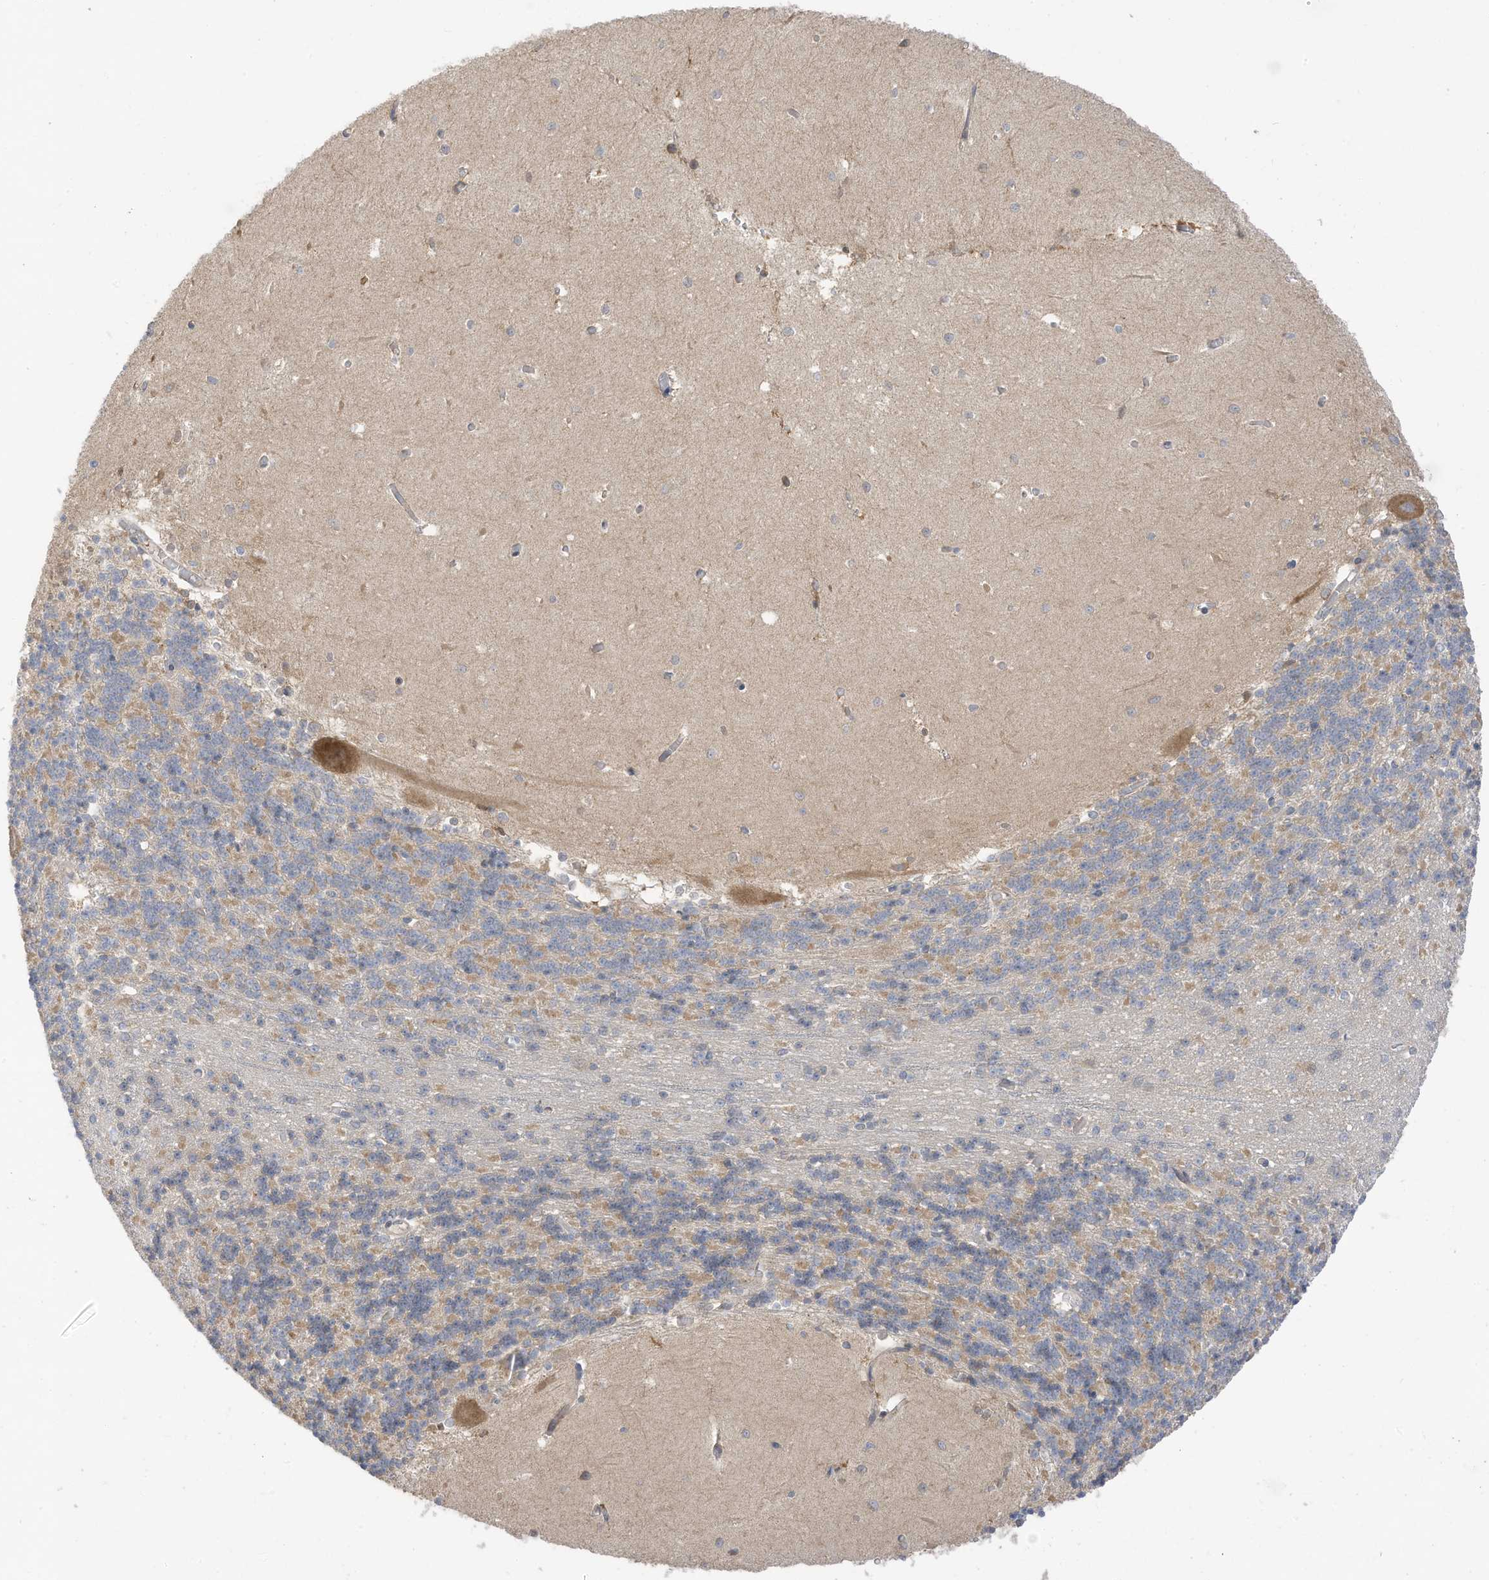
{"staining": {"intensity": "moderate", "quantity": "<25%", "location": "cytoplasmic/membranous"}, "tissue": "cerebellum", "cell_type": "Cells in granular layer", "image_type": "normal", "snomed": [{"axis": "morphology", "description": "Normal tissue, NOS"}, {"axis": "topography", "description": "Cerebellum"}], "caption": "Human cerebellum stained with a brown dye displays moderate cytoplasmic/membranous positive positivity in about <25% of cells in granular layer.", "gene": "LRRN2", "patient": {"sex": "male", "age": 37}}